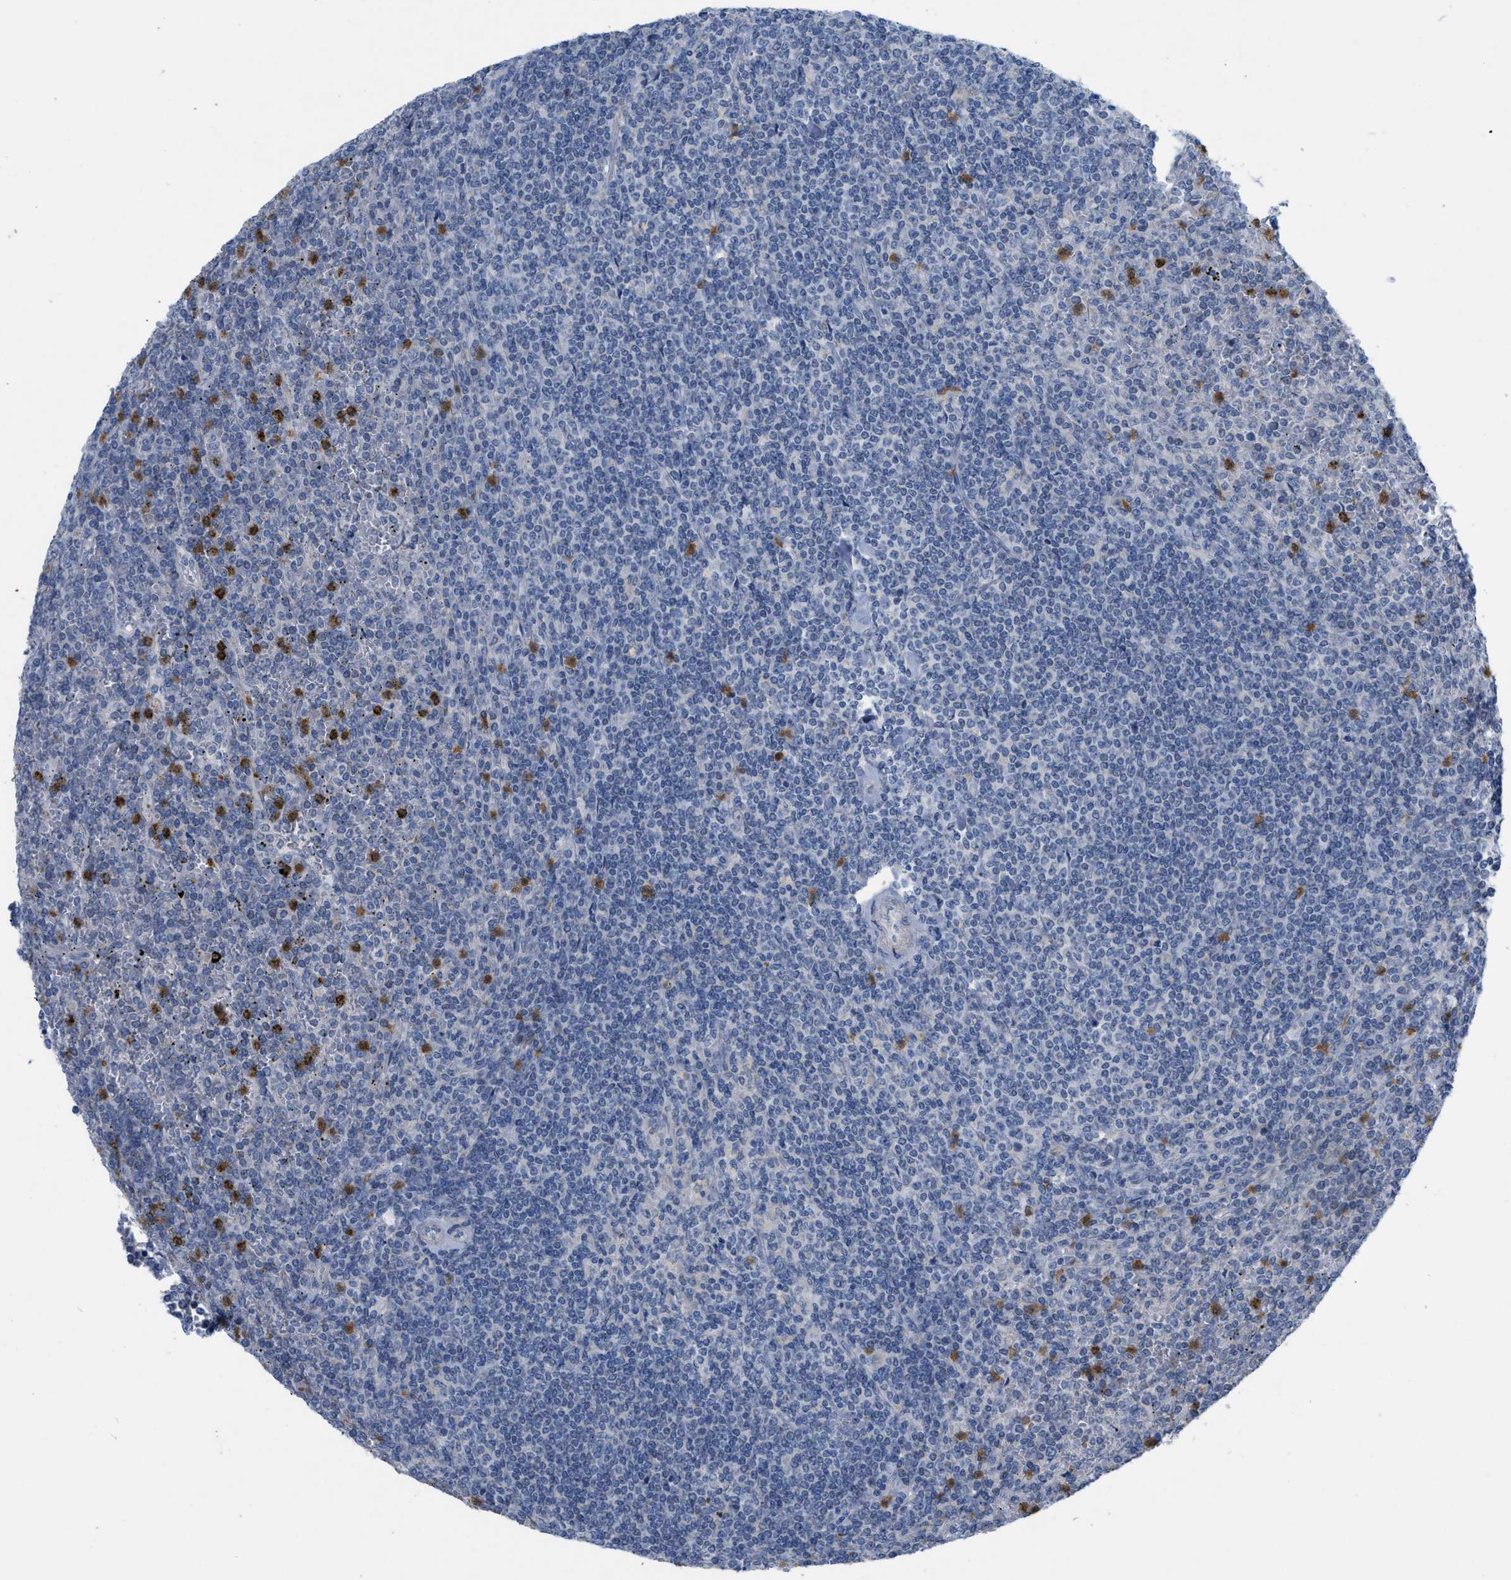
{"staining": {"intensity": "negative", "quantity": "none", "location": "none"}, "tissue": "lymphoma", "cell_type": "Tumor cells", "image_type": "cancer", "snomed": [{"axis": "morphology", "description": "Malignant lymphoma, non-Hodgkin's type, Low grade"}, {"axis": "topography", "description": "Spleen"}], "caption": "Immunohistochemical staining of human low-grade malignant lymphoma, non-Hodgkin's type exhibits no significant staining in tumor cells.", "gene": "PLPPR5", "patient": {"sex": "female", "age": 19}}